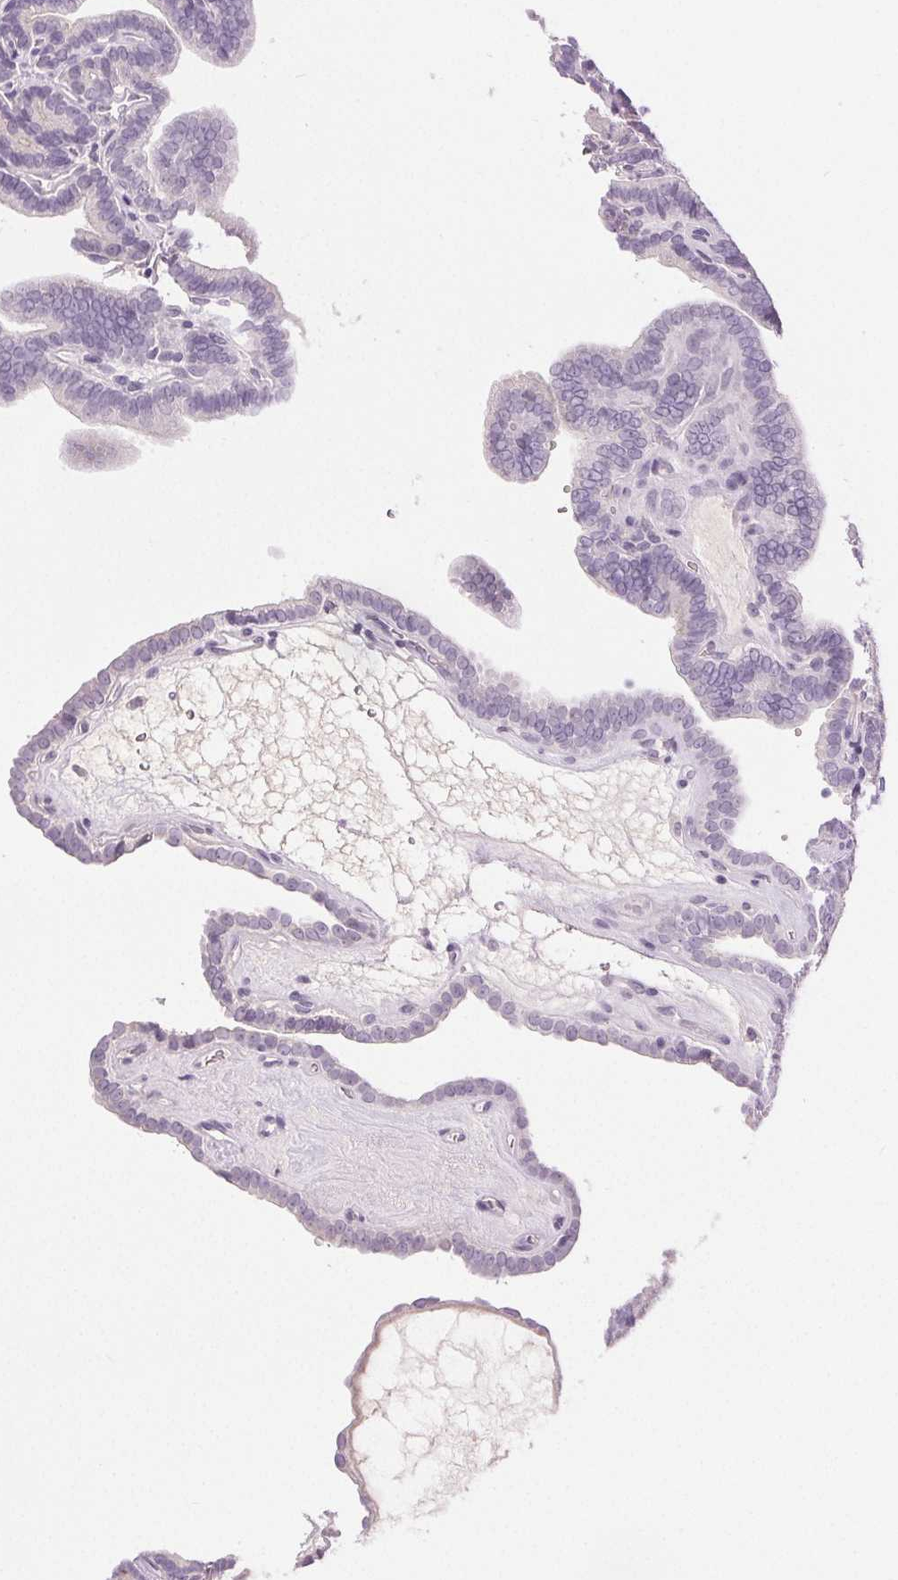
{"staining": {"intensity": "negative", "quantity": "none", "location": "none"}, "tissue": "thyroid cancer", "cell_type": "Tumor cells", "image_type": "cancer", "snomed": [{"axis": "morphology", "description": "Papillary adenocarcinoma, NOS"}, {"axis": "topography", "description": "Thyroid gland"}], "caption": "A photomicrograph of human thyroid cancer (papillary adenocarcinoma) is negative for staining in tumor cells.", "gene": "DSG3", "patient": {"sex": "female", "age": 21}}